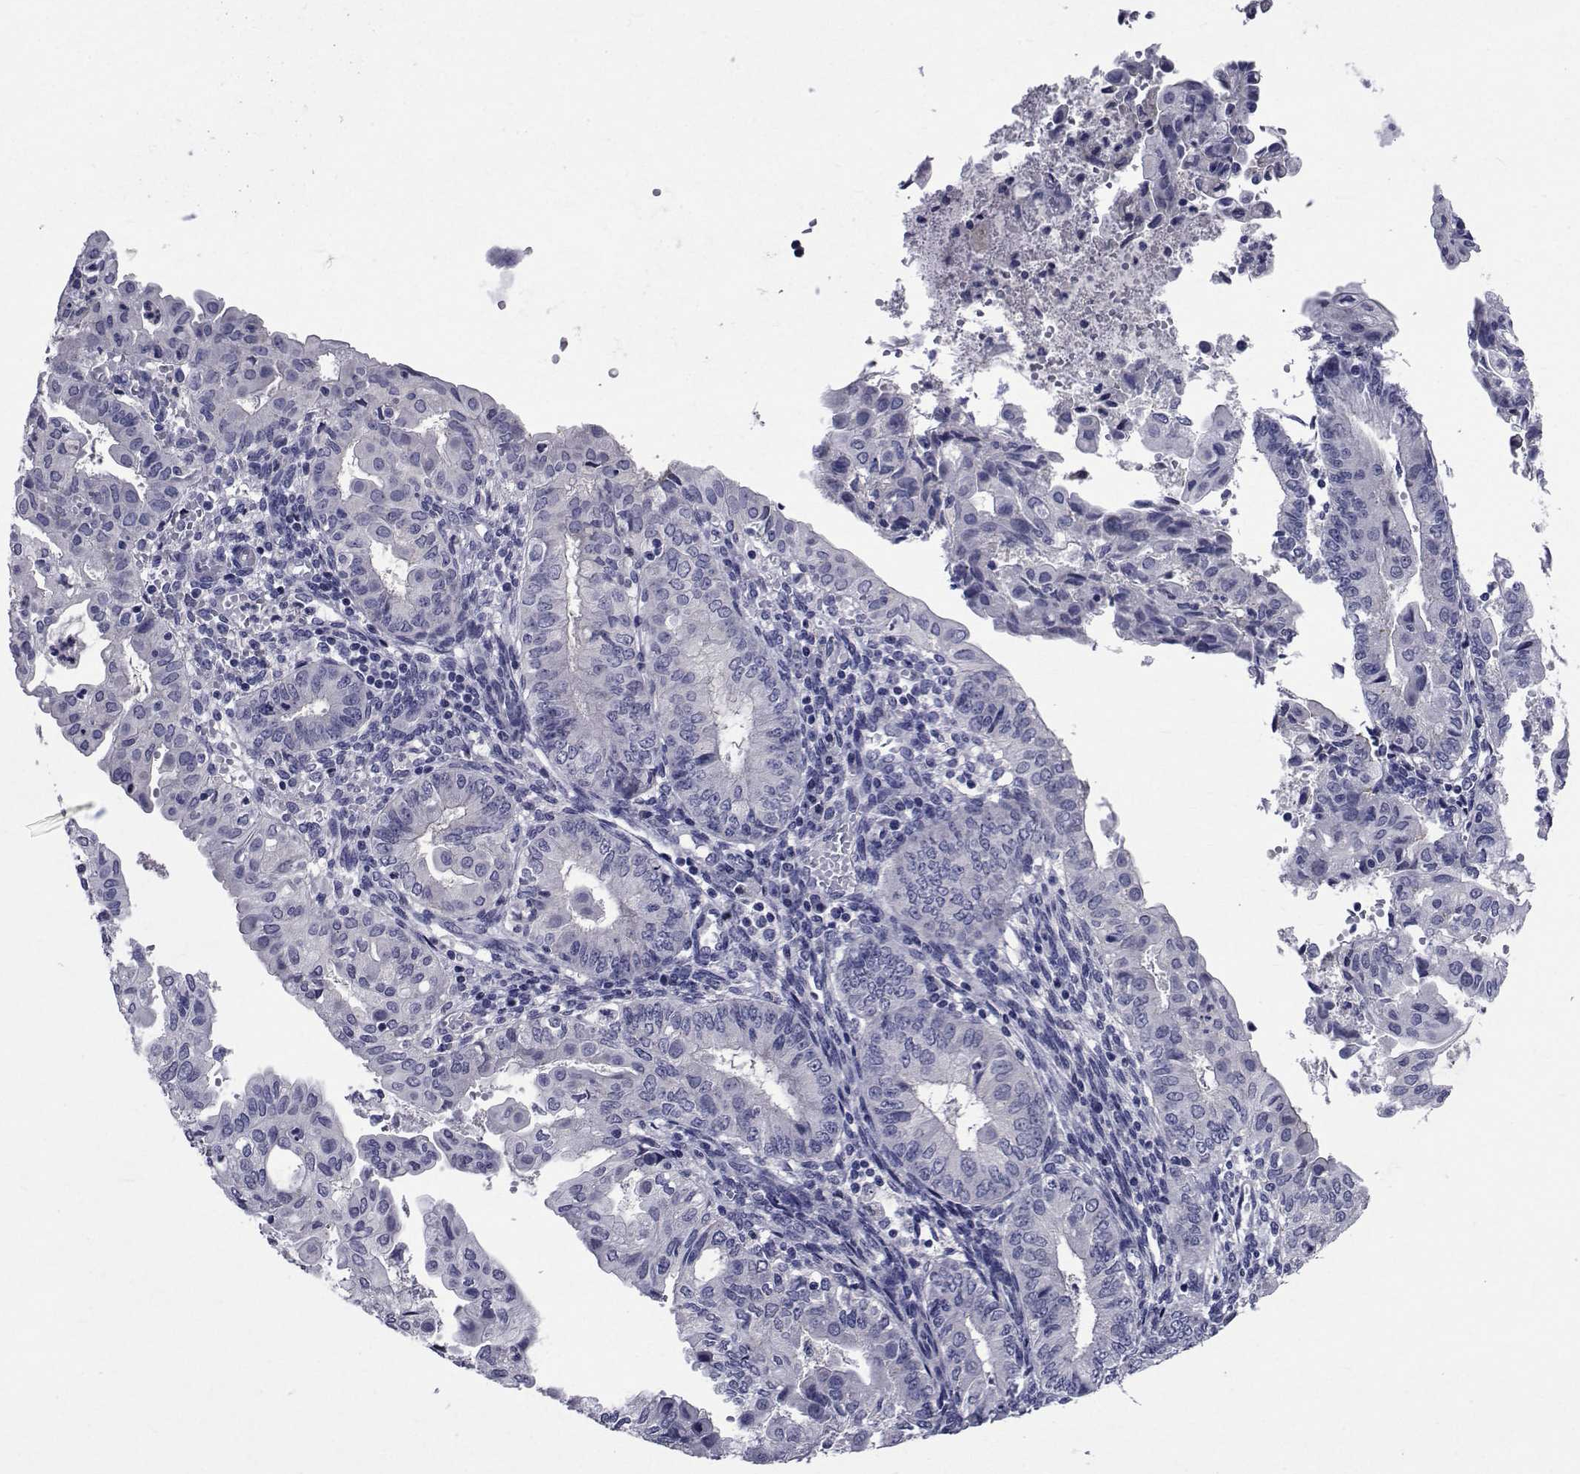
{"staining": {"intensity": "negative", "quantity": "none", "location": "none"}, "tissue": "endometrial cancer", "cell_type": "Tumor cells", "image_type": "cancer", "snomed": [{"axis": "morphology", "description": "Adenocarcinoma, NOS"}, {"axis": "topography", "description": "Endometrium"}], "caption": "Human adenocarcinoma (endometrial) stained for a protein using IHC demonstrates no staining in tumor cells.", "gene": "SEMA5B", "patient": {"sex": "female", "age": 68}}